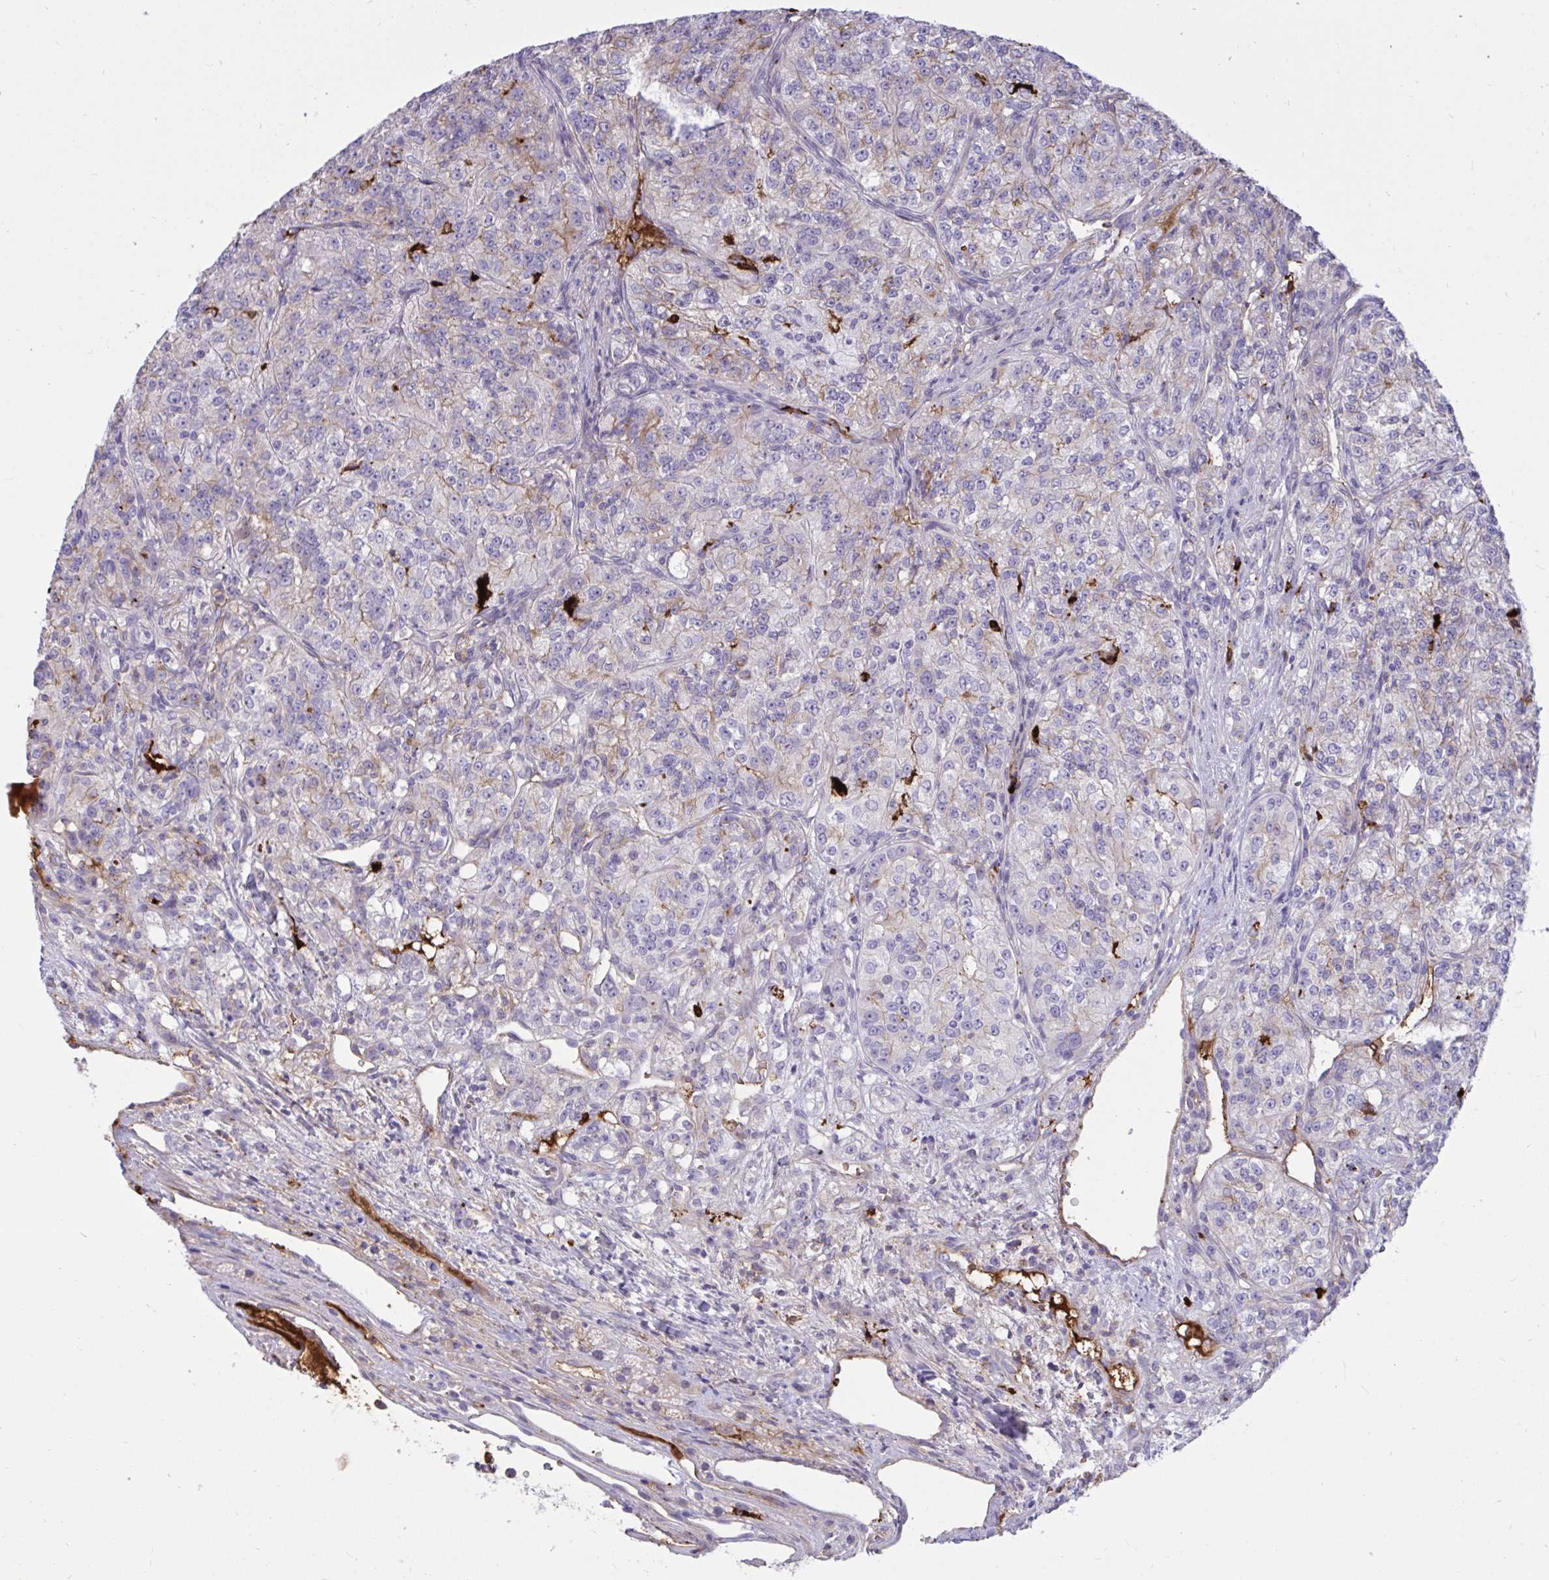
{"staining": {"intensity": "weak", "quantity": "<25%", "location": "cytoplasmic/membranous"}, "tissue": "renal cancer", "cell_type": "Tumor cells", "image_type": "cancer", "snomed": [{"axis": "morphology", "description": "Adenocarcinoma, NOS"}, {"axis": "topography", "description": "Kidney"}], "caption": "An IHC photomicrograph of renal cancer is shown. There is no staining in tumor cells of renal cancer.", "gene": "F2", "patient": {"sex": "female", "age": 63}}